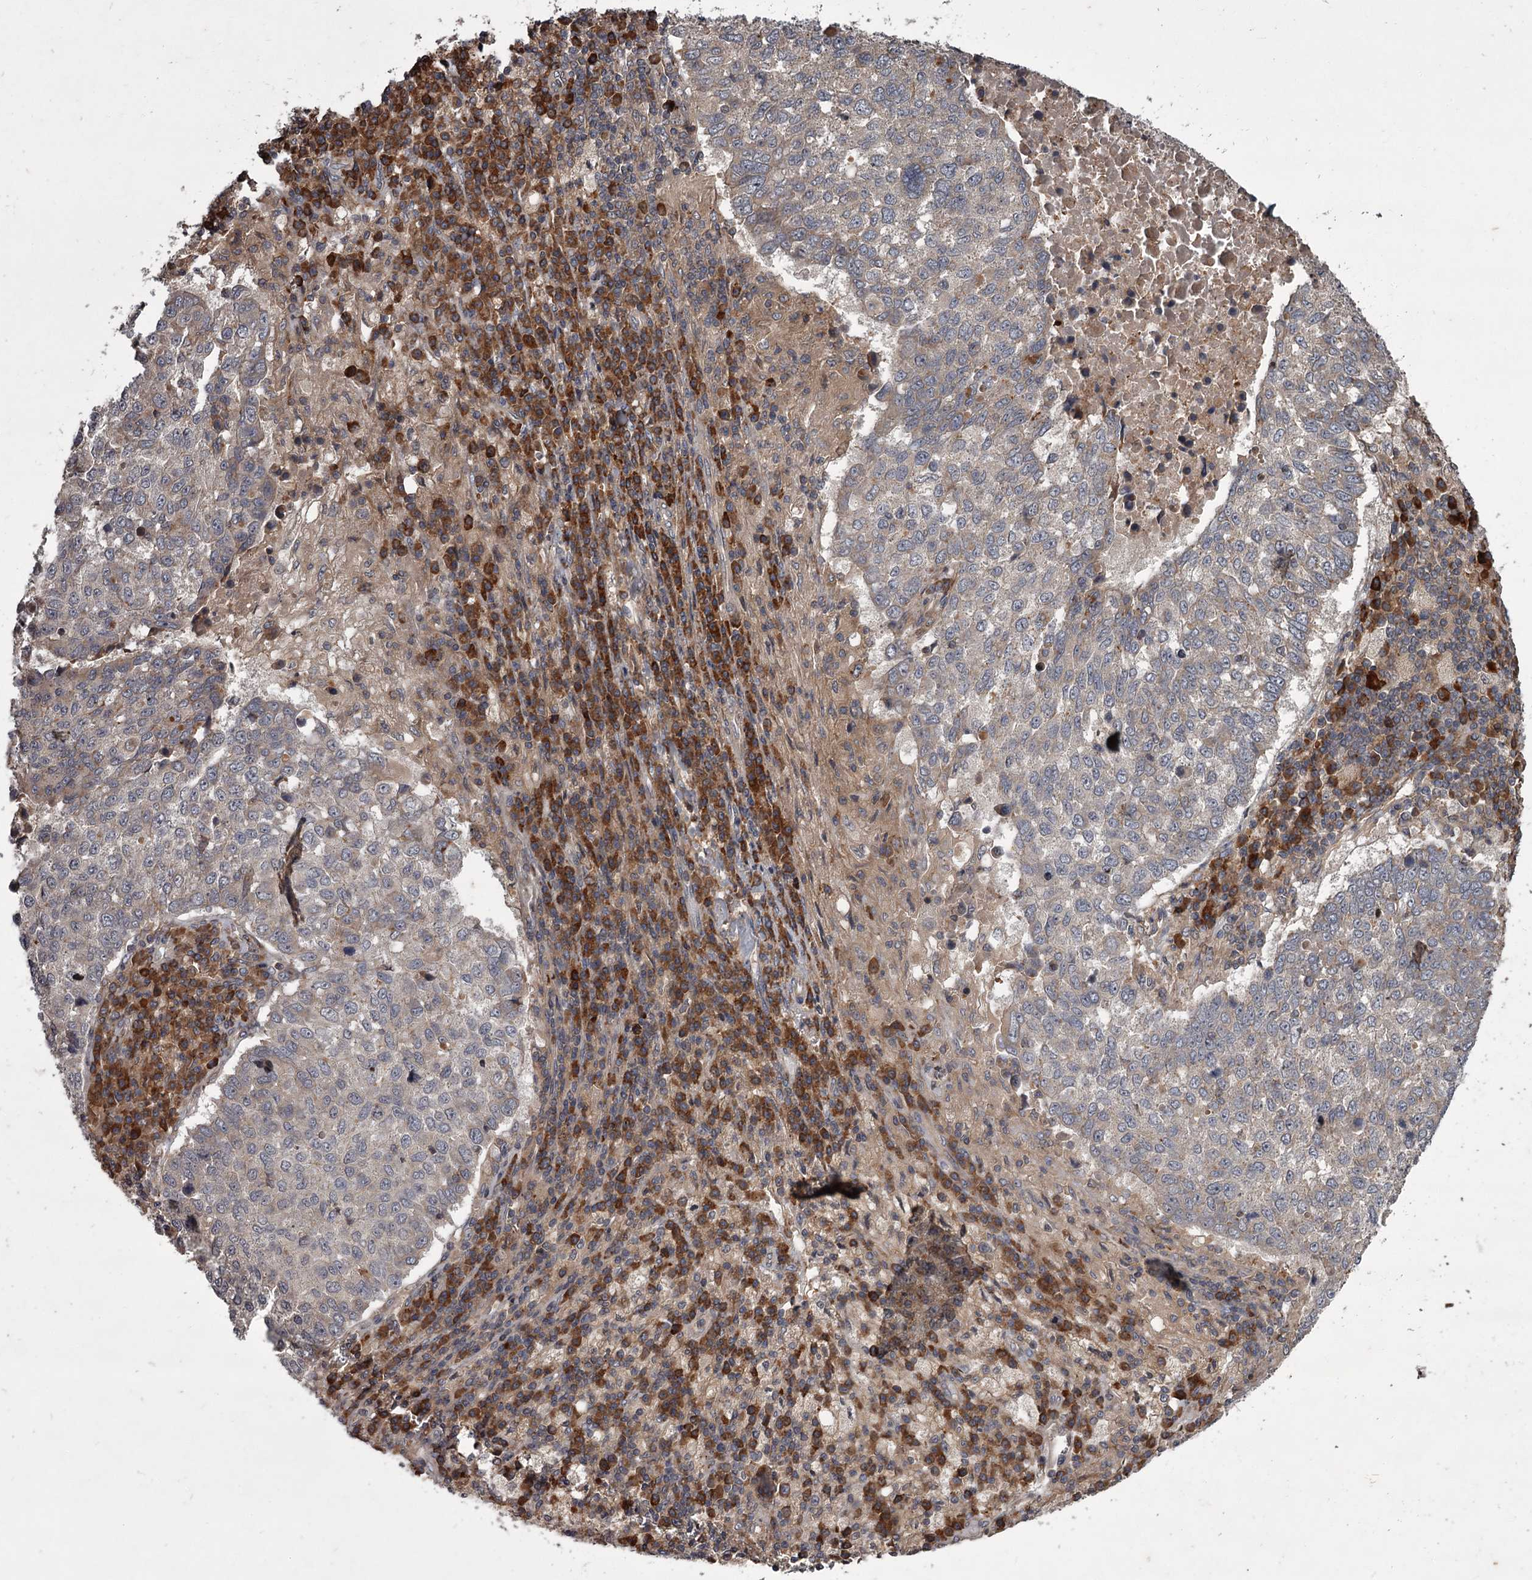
{"staining": {"intensity": "weak", "quantity": "<25%", "location": "cytoplasmic/membranous"}, "tissue": "lung cancer", "cell_type": "Tumor cells", "image_type": "cancer", "snomed": [{"axis": "morphology", "description": "Squamous cell carcinoma, NOS"}, {"axis": "topography", "description": "Lung"}], "caption": "Immunohistochemistry photomicrograph of neoplastic tissue: human lung squamous cell carcinoma stained with DAB reveals no significant protein staining in tumor cells.", "gene": "UNC93B1", "patient": {"sex": "male", "age": 73}}